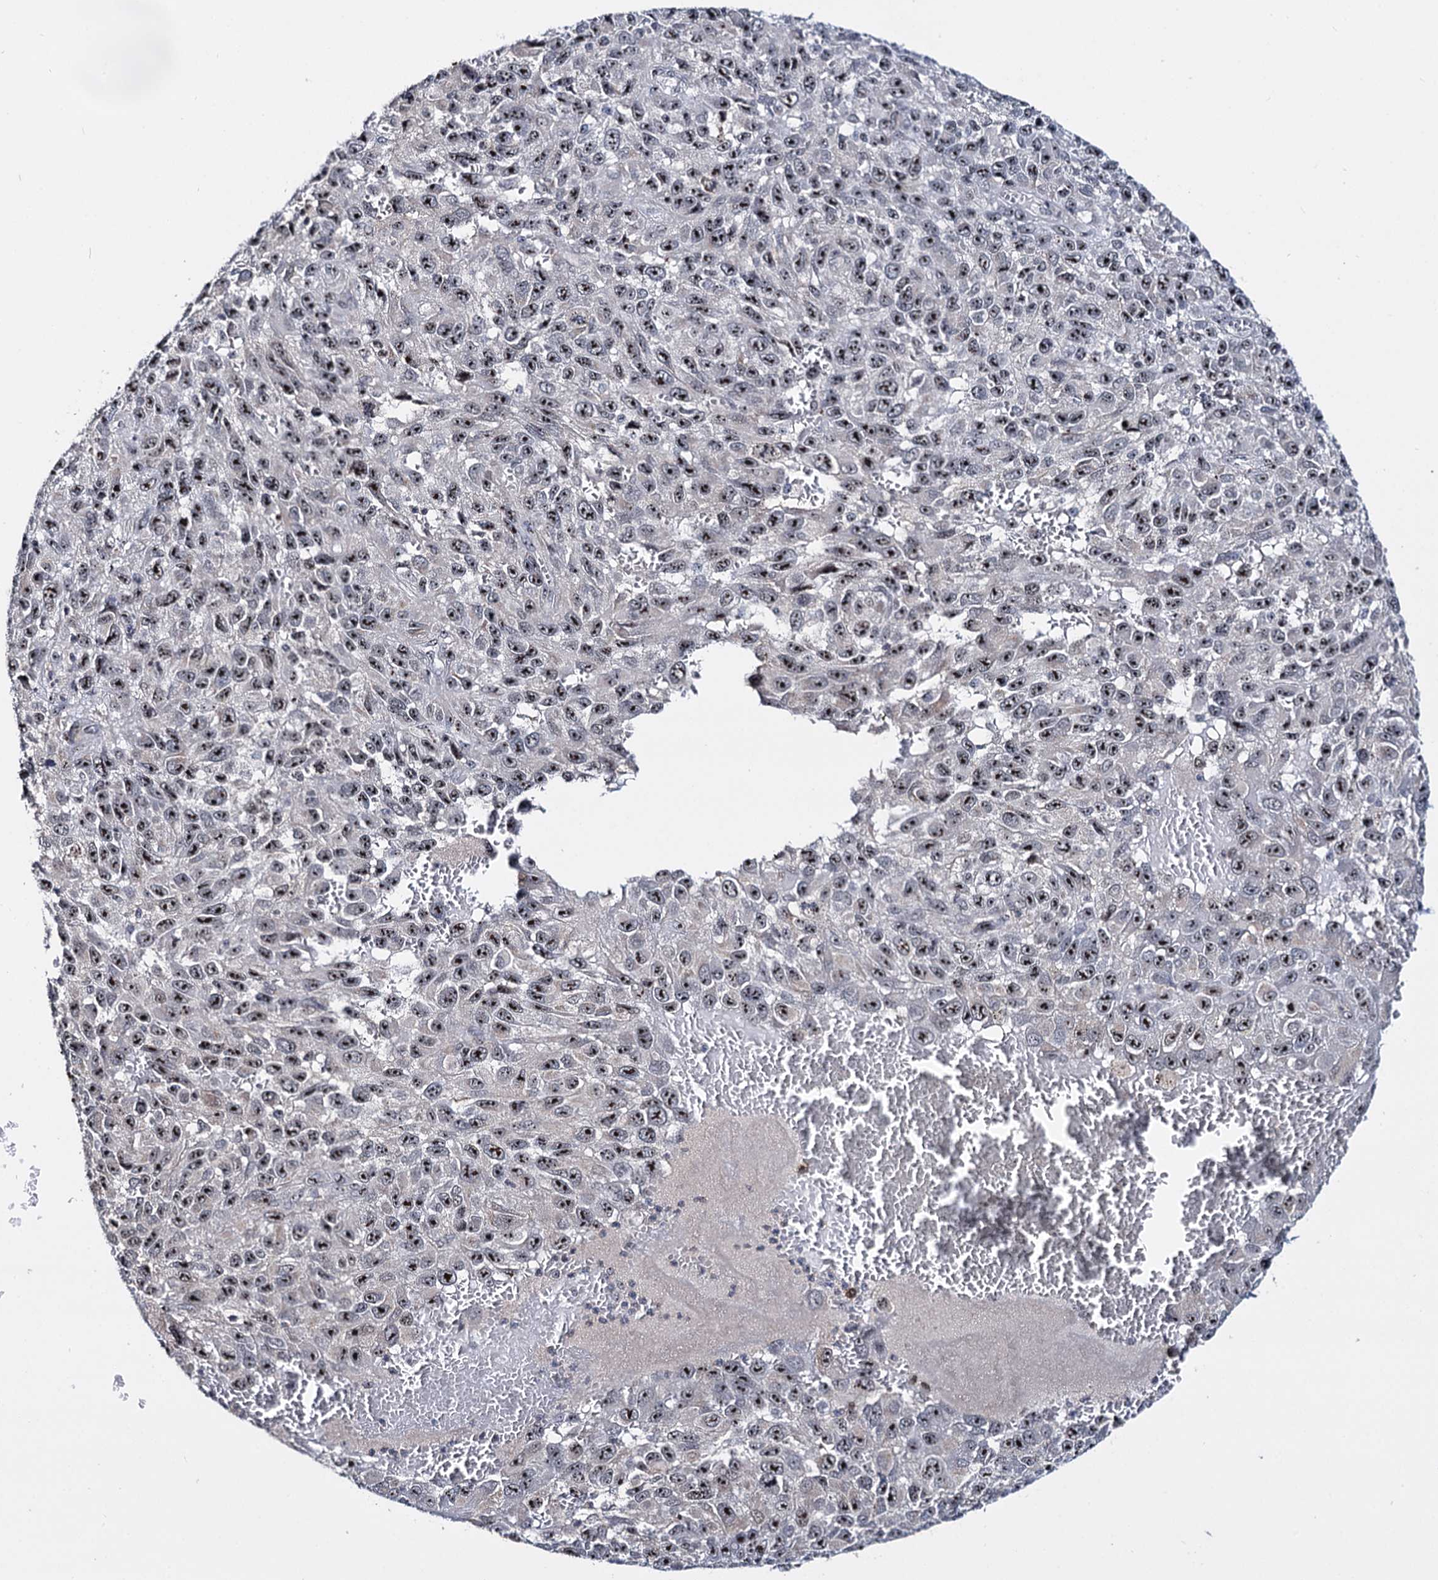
{"staining": {"intensity": "moderate", "quantity": ">75%", "location": "nuclear"}, "tissue": "melanoma", "cell_type": "Tumor cells", "image_type": "cancer", "snomed": [{"axis": "morphology", "description": "Normal tissue, NOS"}, {"axis": "morphology", "description": "Malignant melanoma, NOS"}, {"axis": "topography", "description": "Skin"}], "caption": "Protein analysis of malignant melanoma tissue shows moderate nuclear staining in about >75% of tumor cells.", "gene": "SUPT20H", "patient": {"sex": "female", "age": 96}}